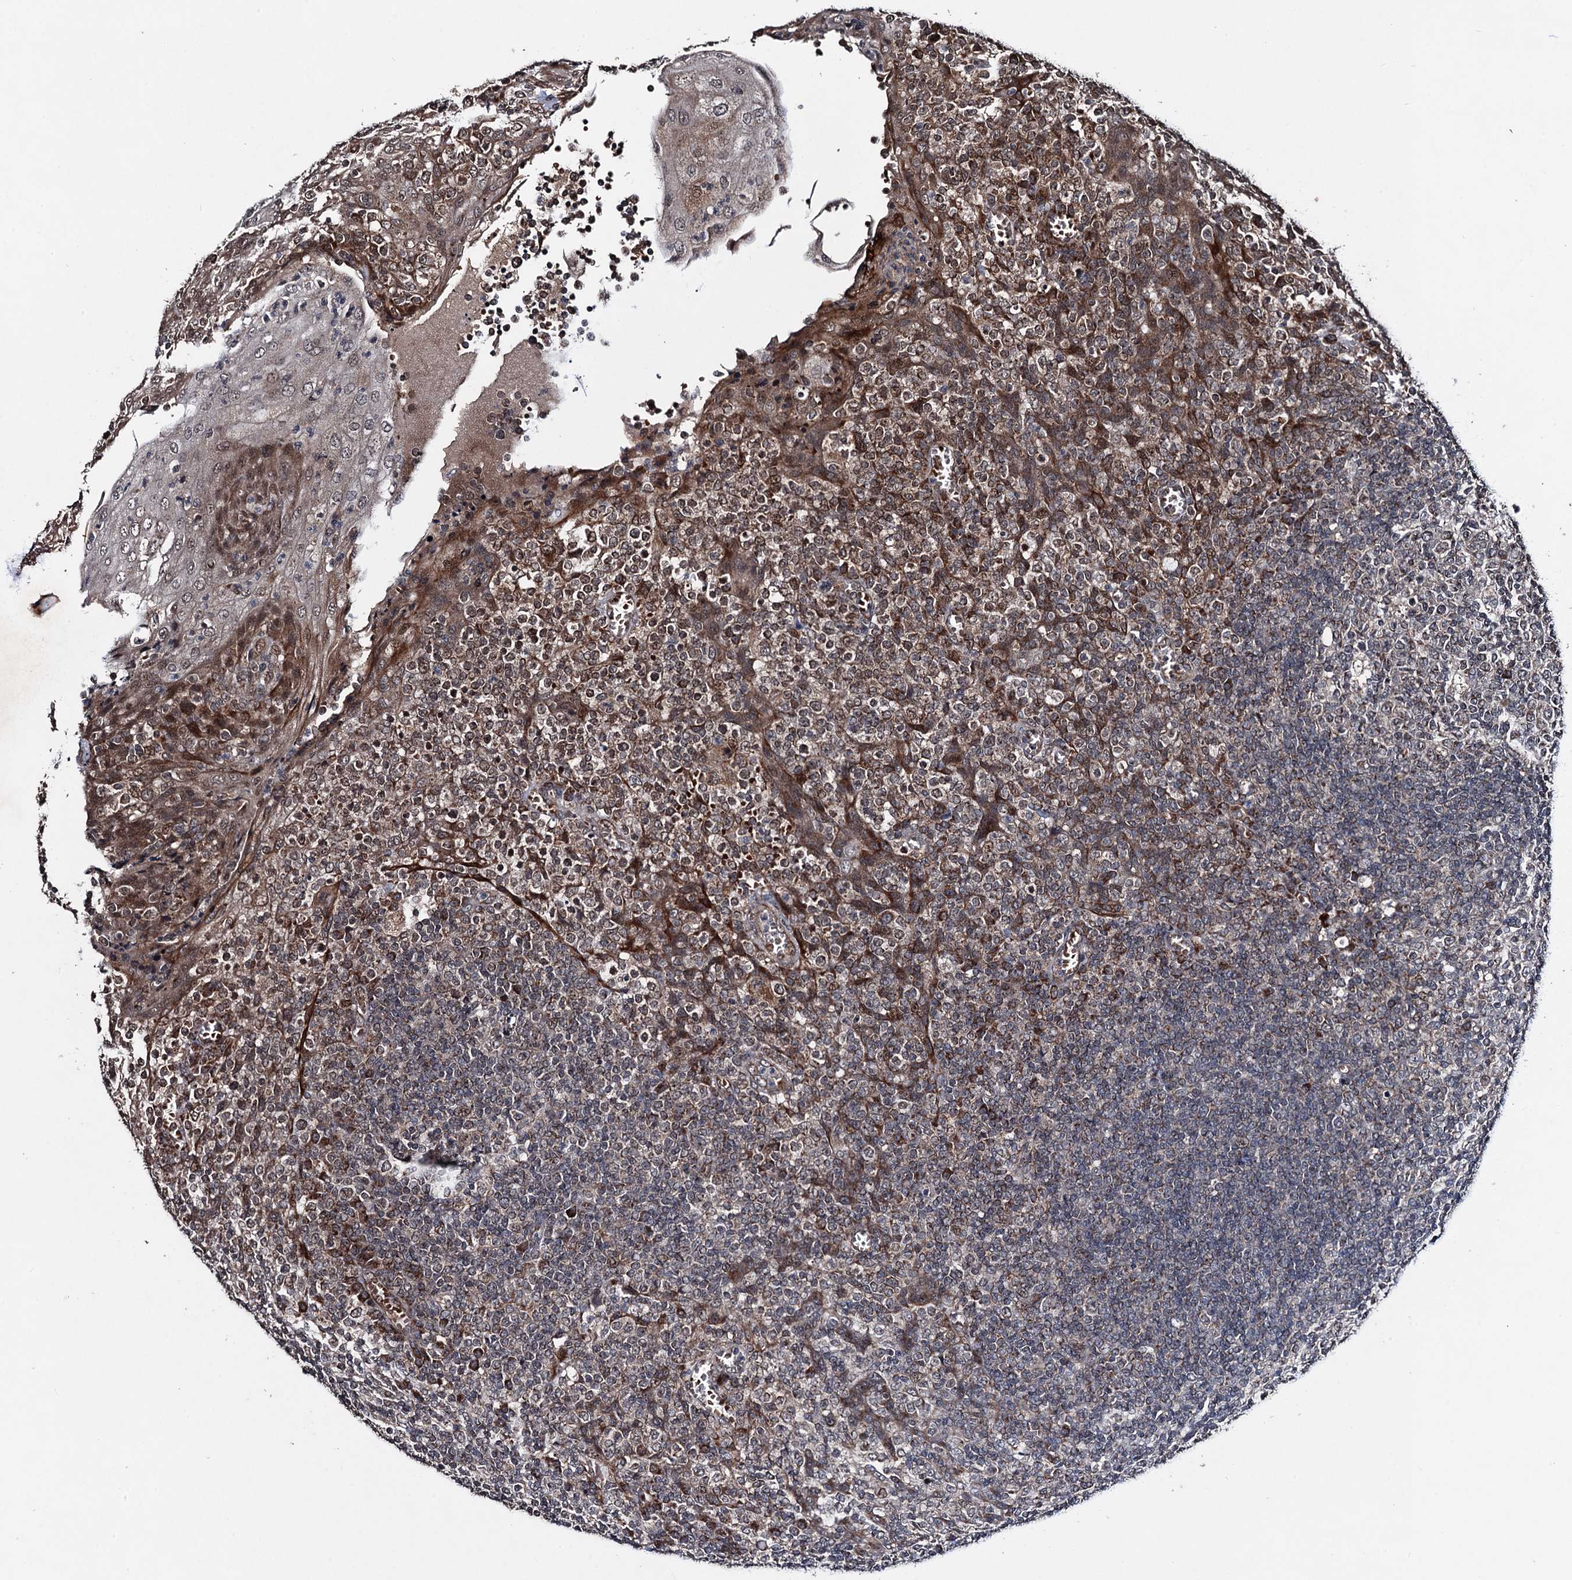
{"staining": {"intensity": "weak", "quantity": "25%-75%", "location": "cytoplasmic/membranous,nuclear"}, "tissue": "tonsil", "cell_type": "Germinal center cells", "image_type": "normal", "snomed": [{"axis": "morphology", "description": "Normal tissue, NOS"}, {"axis": "topography", "description": "Tonsil"}], "caption": "About 25%-75% of germinal center cells in normal tonsil show weak cytoplasmic/membranous,nuclear protein staining as visualized by brown immunohistochemical staining.", "gene": "REP15", "patient": {"sex": "female", "age": 19}}